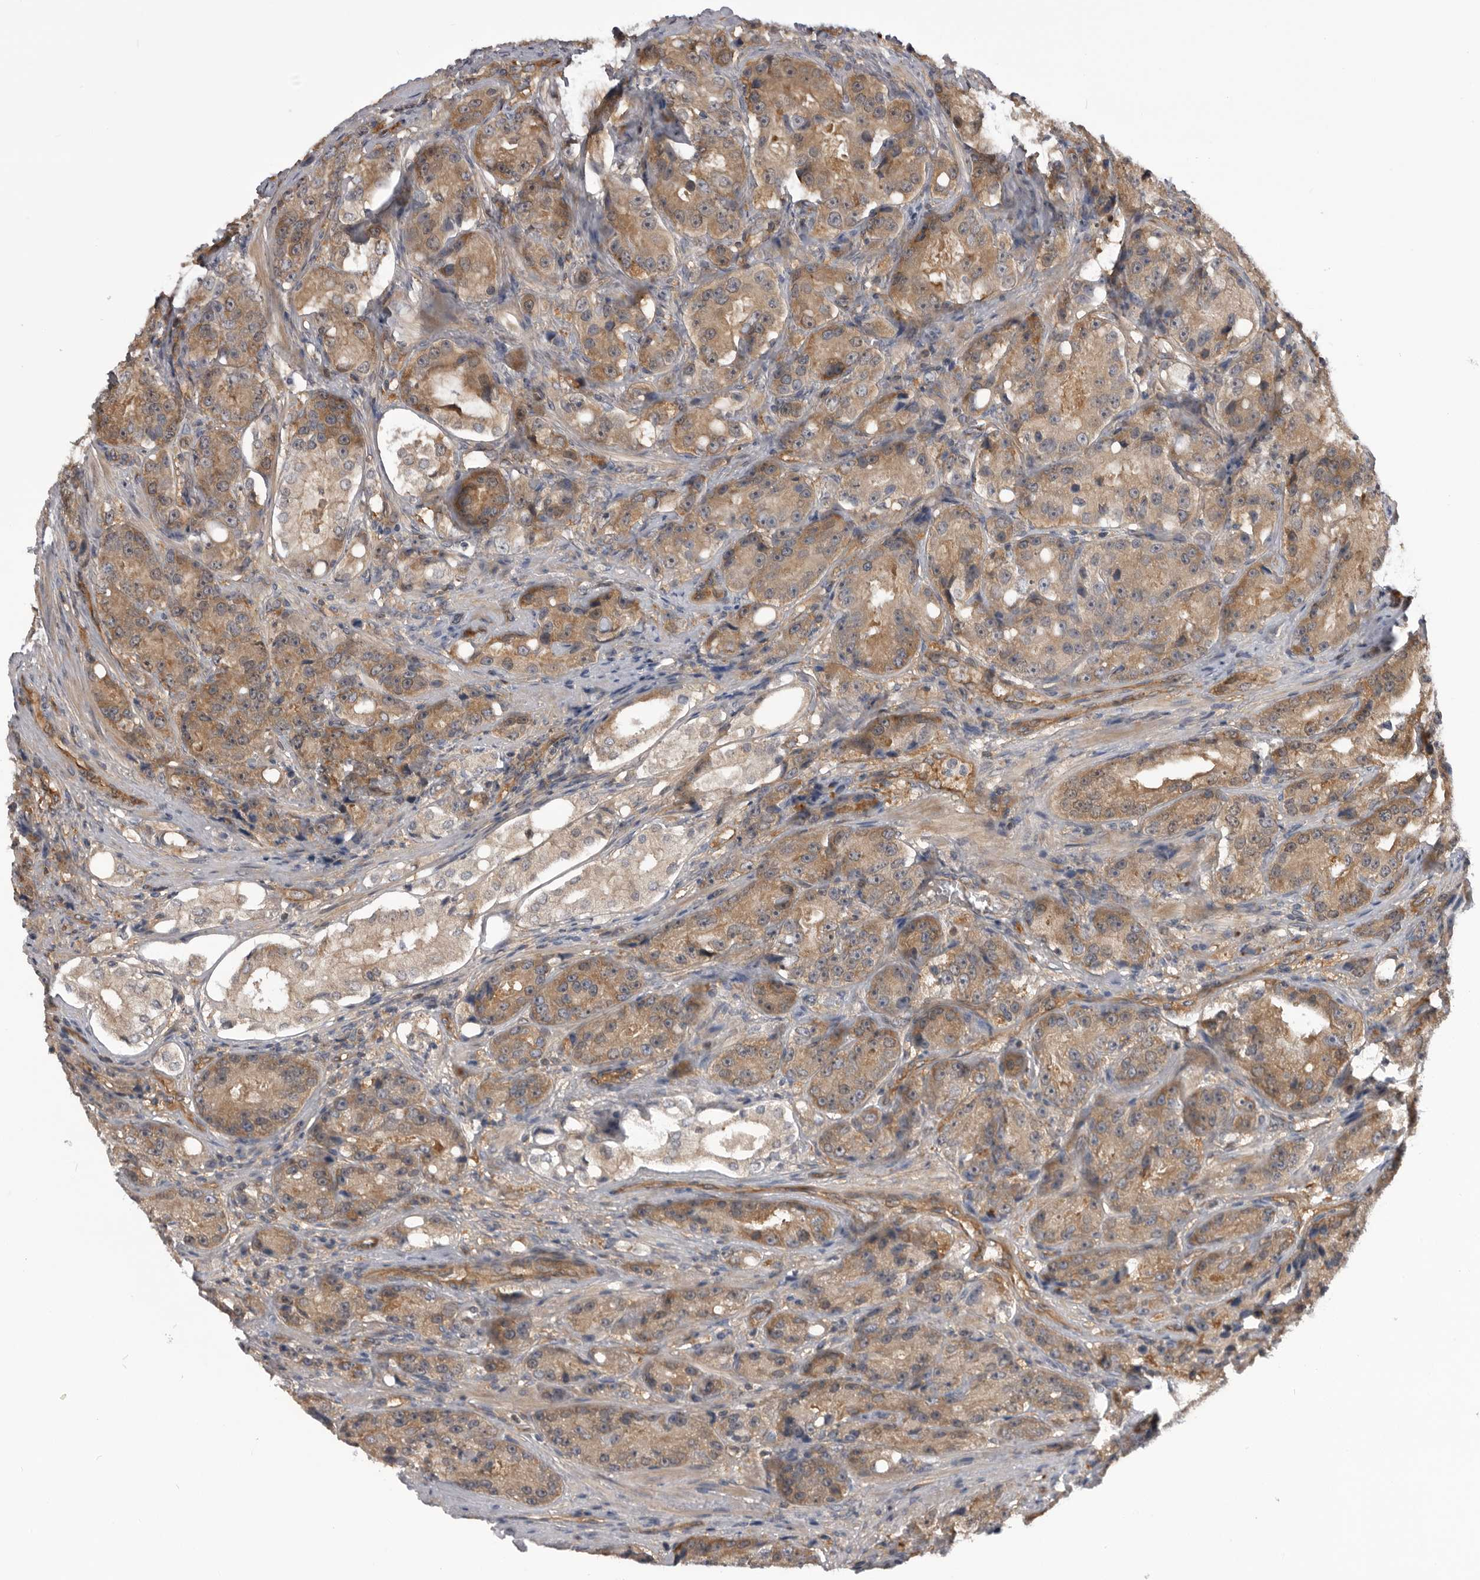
{"staining": {"intensity": "moderate", "quantity": ">75%", "location": "cytoplasmic/membranous"}, "tissue": "prostate cancer", "cell_type": "Tumor cells", "image_type": "cancer", "snomed": [{"axis": "morphology", "description": "Adenocarcinoma, High grade"}, {"axis": "topography", "description": "Prostate"}], "caption": "Immunohistochemistry (DAB) staining of human prostate cancer (adenocarcinoma (high-grade)) demonstrates moderate cytoplasmic/membranous protein positivity in approximately >75% of tumor cells.", "gene": "RAB3GAP2", "patient": {"sex": "male", "age": 60}}